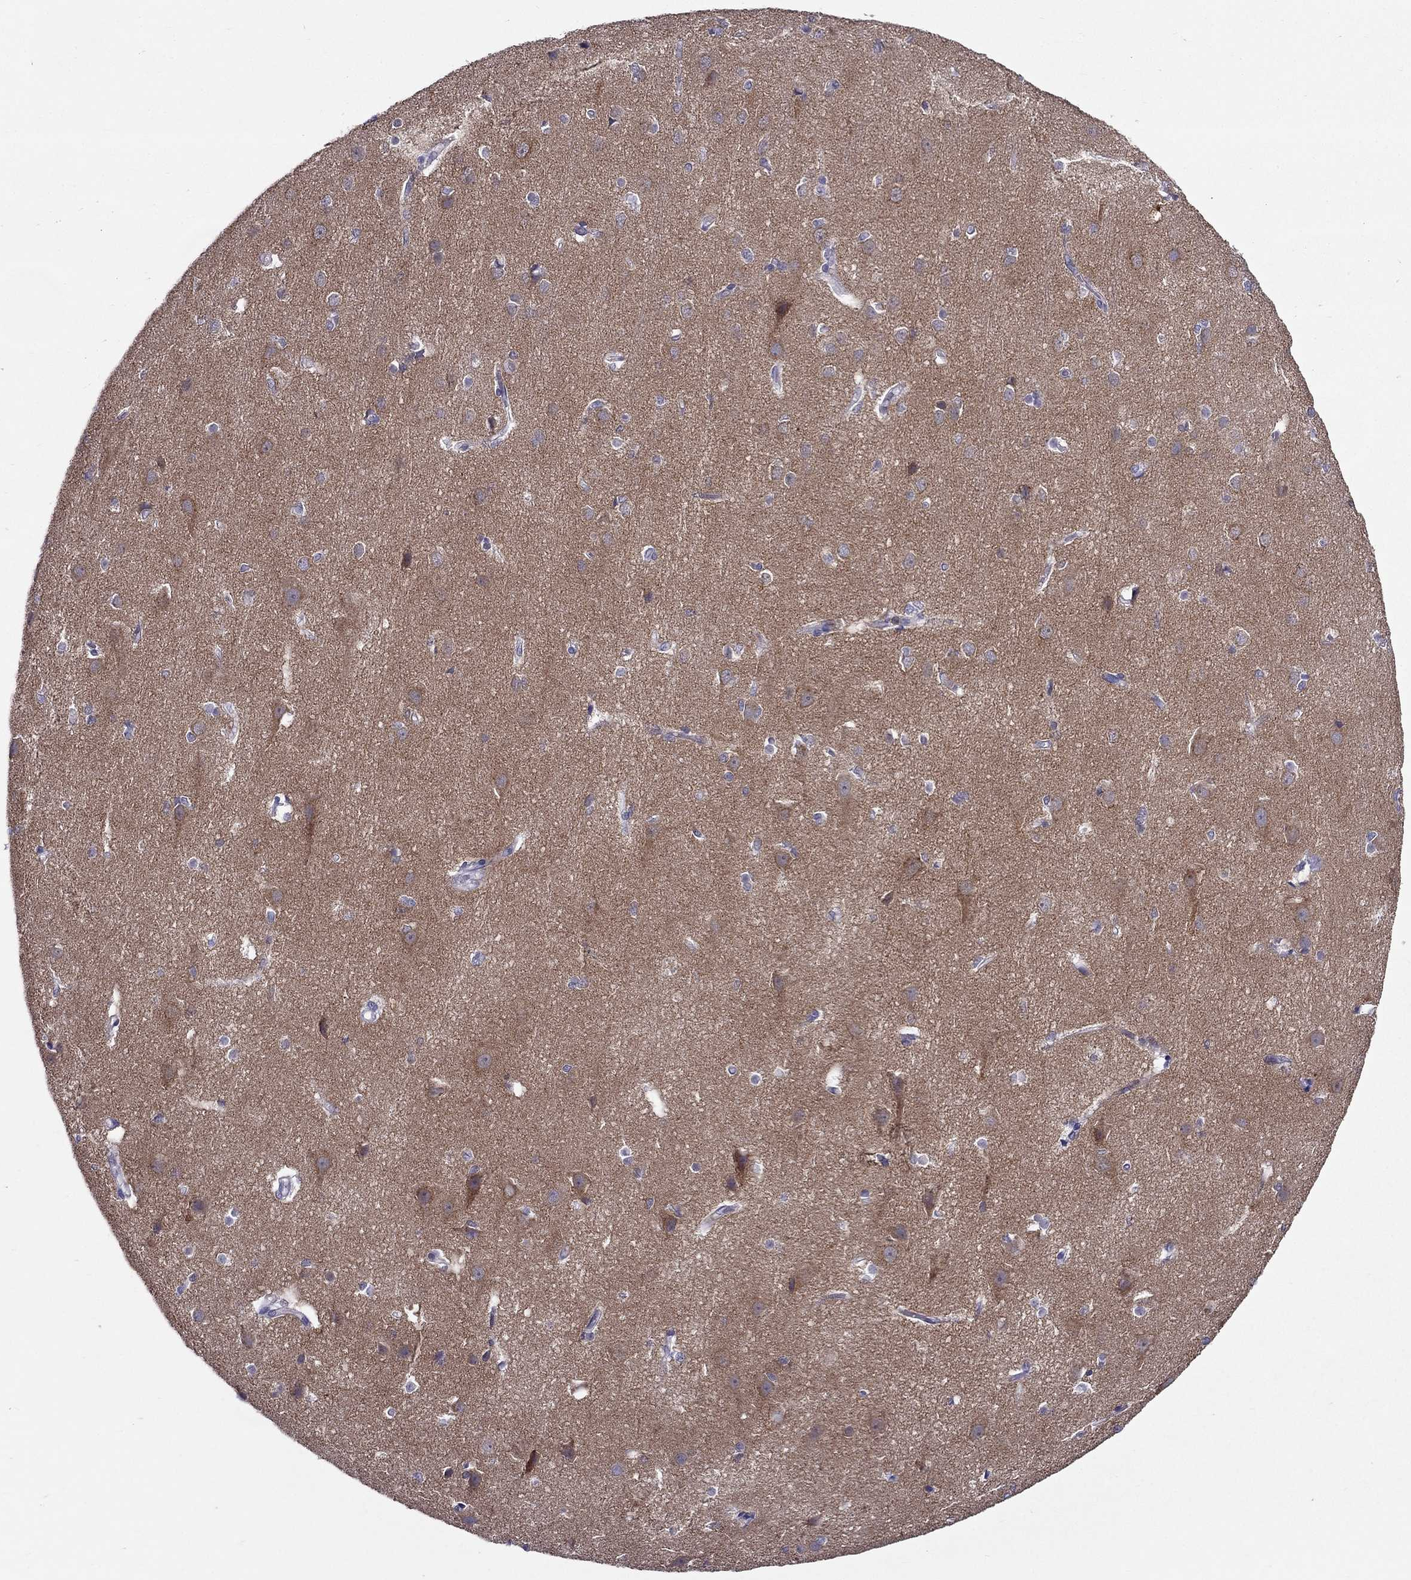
{"staining": {"intensity": "negative", "quantity": "none", "location": "none"}, "tissue": "cerebral cortex", "cell_type": "Endothelial cells", "image_type": "normal", "snomed": [{"axis": "morphology", "description": "Normal tissue, NOS"}, {"axis": "topography", "description": "Cerebral cortex"}], "caption": "The image demonstrates no staining of endothelial cells in benign cerebral cortex.", "gene": "AAK1", "patient": {"sex": "male", "age": 37}}